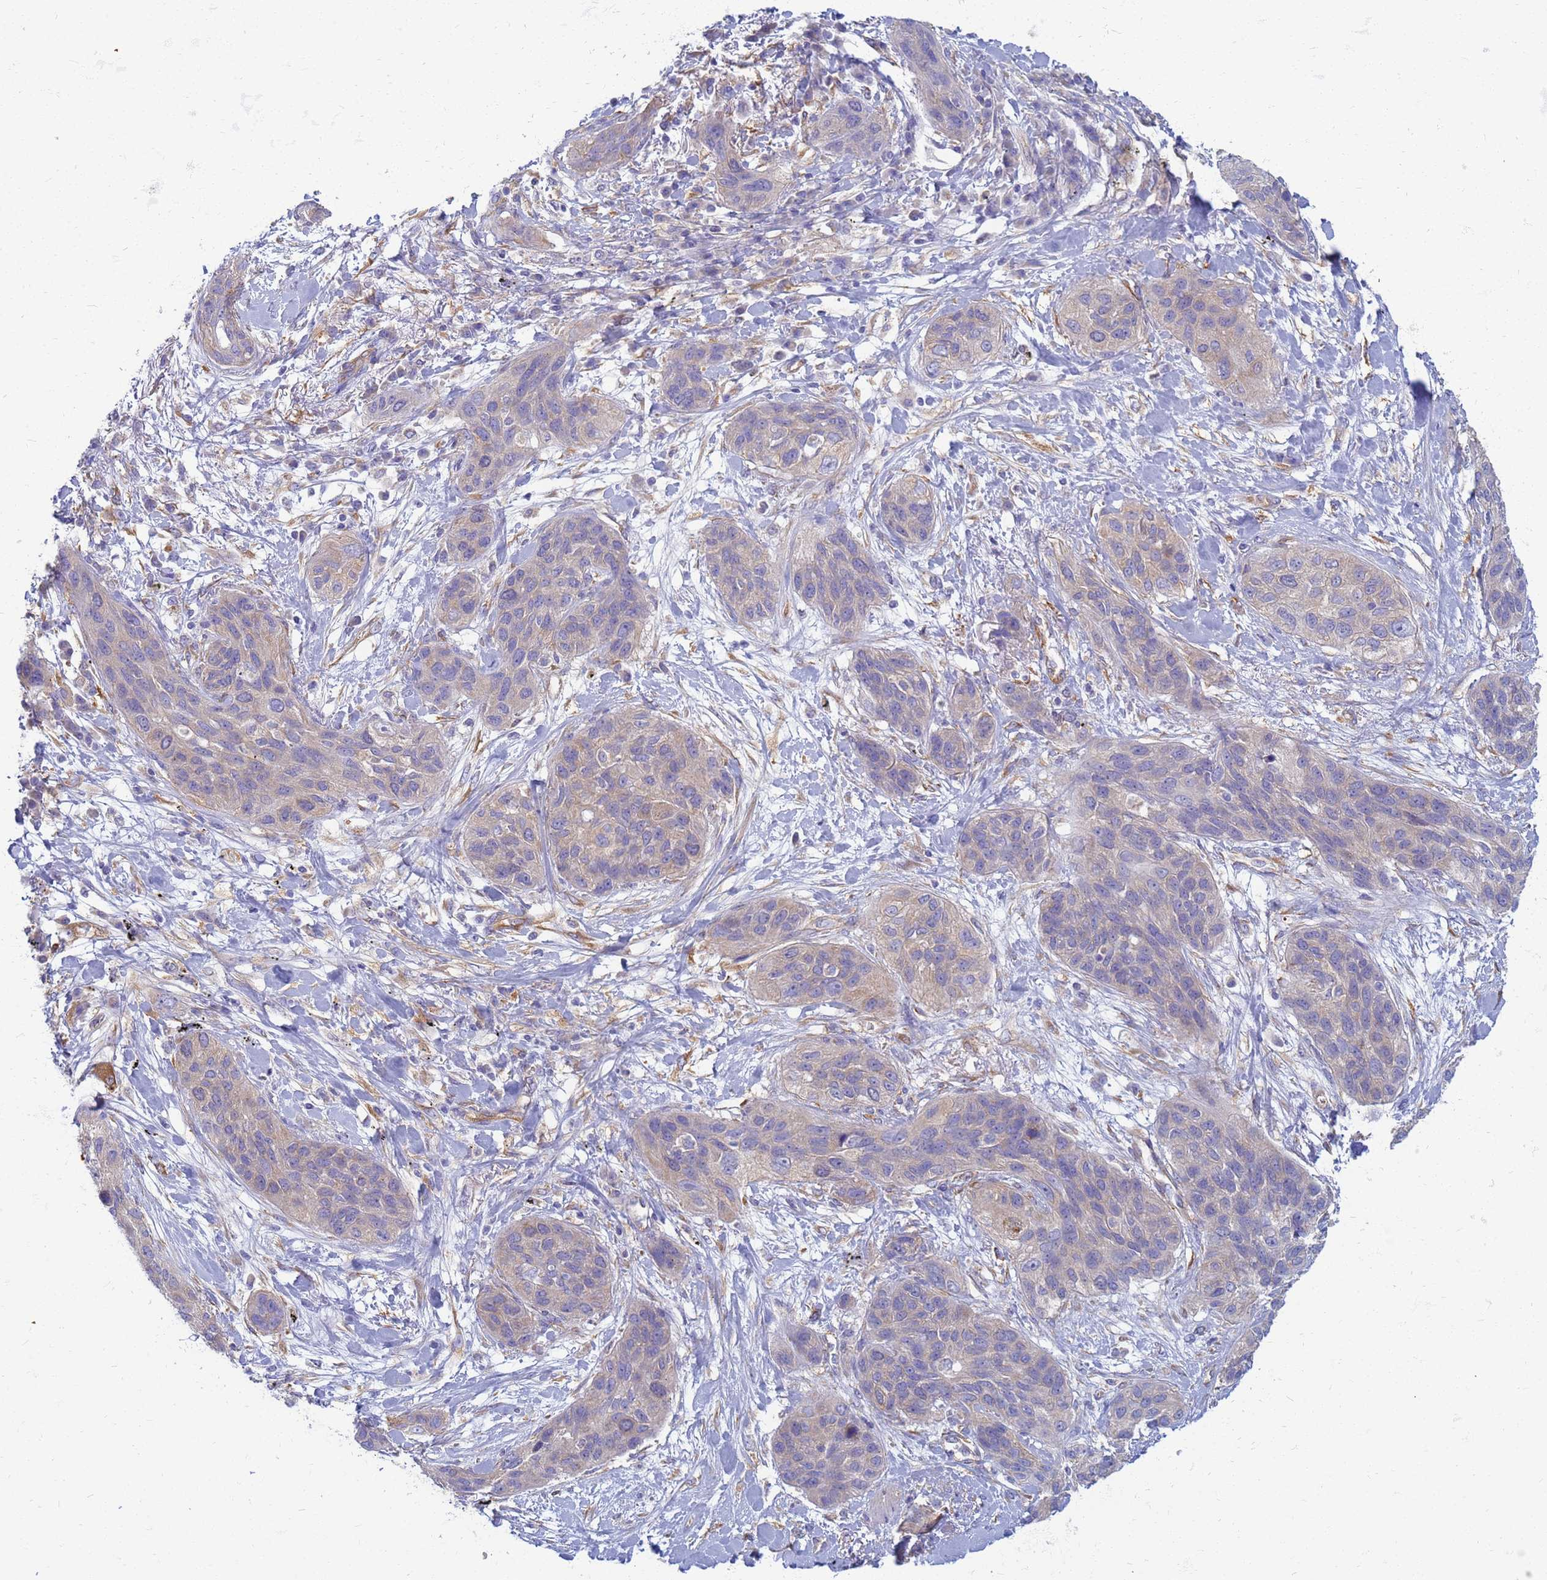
{"staining": {"intensity": "weak", "quantity": "<25%", "location": "cytoplasmic/membranous"}, "tissue": "lung cancer", "cell_type": "Tumor cells", "image_type": "cancer", "snomed": [{"axis": "morphology", "description": "Squamous cell carcinoma, NOS"}, {"axis": "topography", "description": "Lung"}], "caption": "A high-resolution histopathology image shows IHC staining of lung cancer, which exhibits no significant expression in tumor cells.", "gene": "EEA1", "patient": {"sex": "female", "age": 70}}